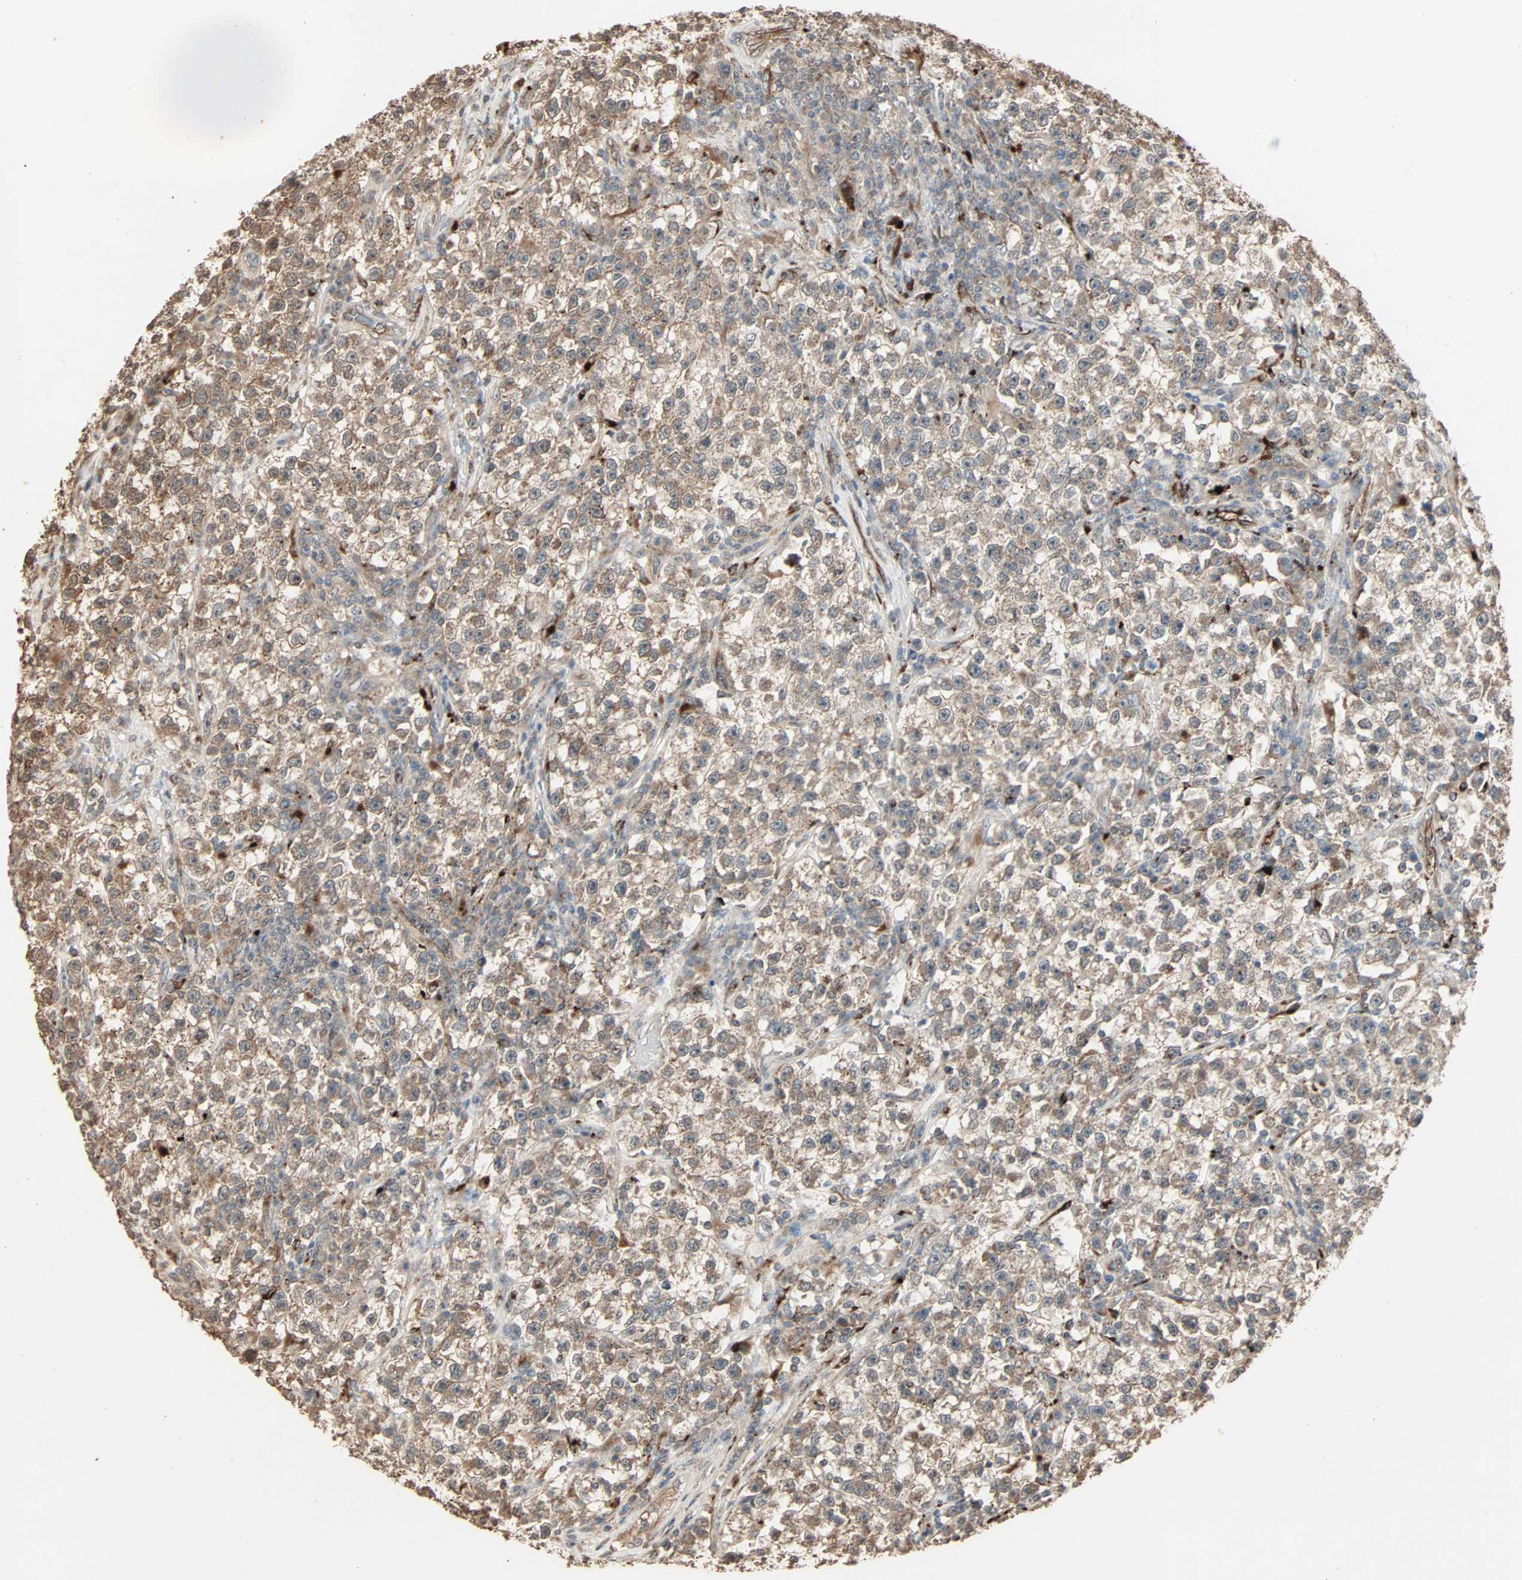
{"staining": {"intensity": "moderate", "quantity": ">75%", "location": "cytoplasmic/membranous"}, "tissue": "testis cancer", "cell_type": "Tumor cells", "image_type": "cancer", "snomed": [{"axis": "morphology", "description": "Seminoma, NOS"}, {"axis": "topography", "description": "Testis"}], "caption": "Human seminoma (testis) stained with a brown dye reveals moderate cytoplasmic/membranous positive expression in approximately >75% of tumor cells.", "gene": "CALCRL", "patient": {"sex": "male", "age": 22}}